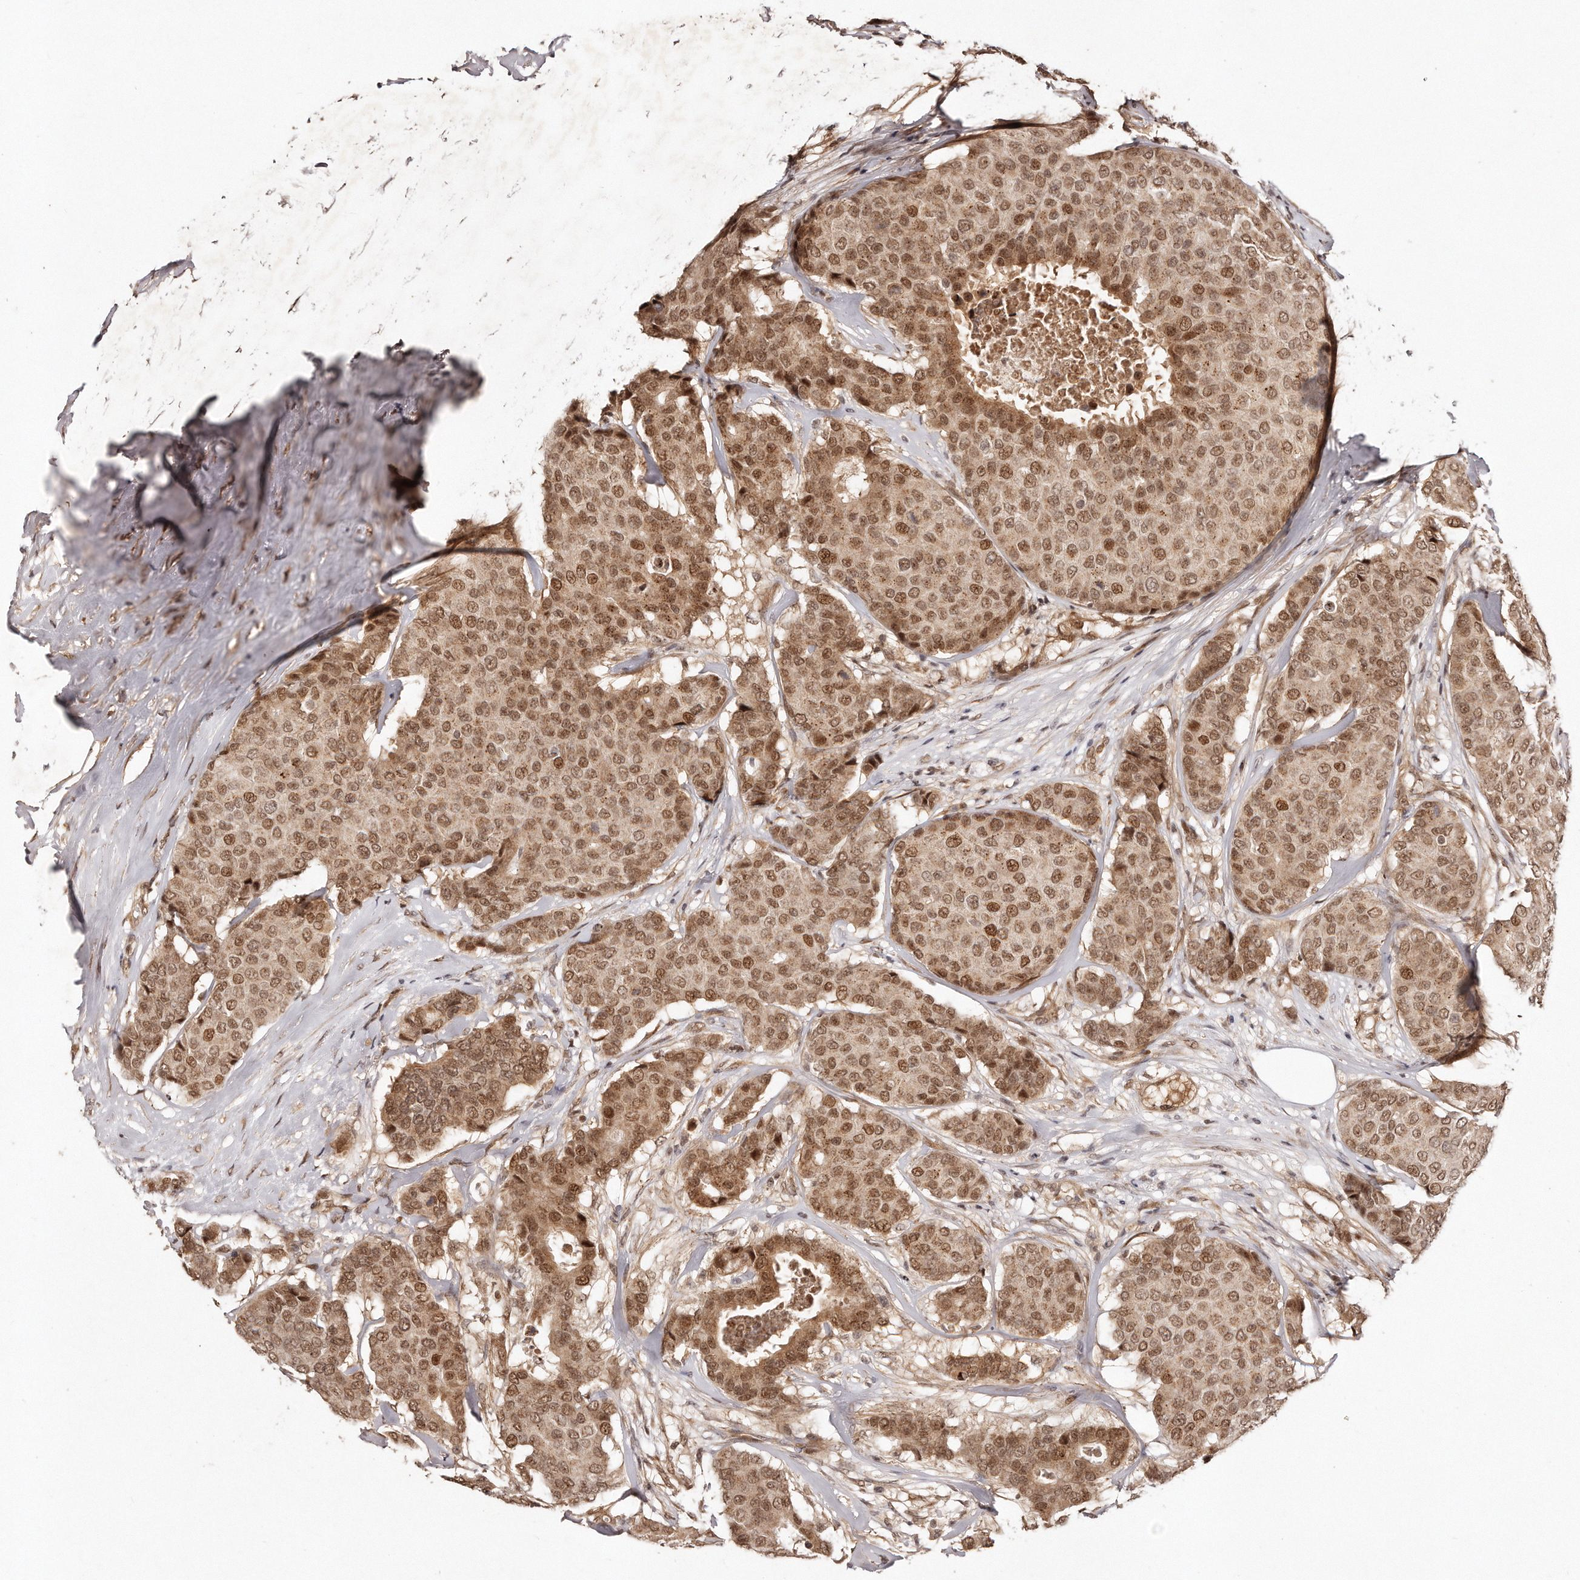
{"staining": {"intensity": "moderate", "quantity": ">75%", "location": "cytoplasmic/membranous,nuclear"}, "tissue": "breast cancer", "cell_type": "Tumor cells", "image_type": "cancer", "snomed": [{"axis": "morphology", "description": "Duct carcinoma"}, {"axis": "topography", "description": "Breast"}], "caption": "This is an image of immunohistochemistry (IHC) staining of infiltrating ductal carcinoma (breast), which shows moderate positivity in the cytoplasmic/membranous and nuclear of tumor cells.", "gene": "SOX4", "patient": {"sex": "female", "age": 75}}